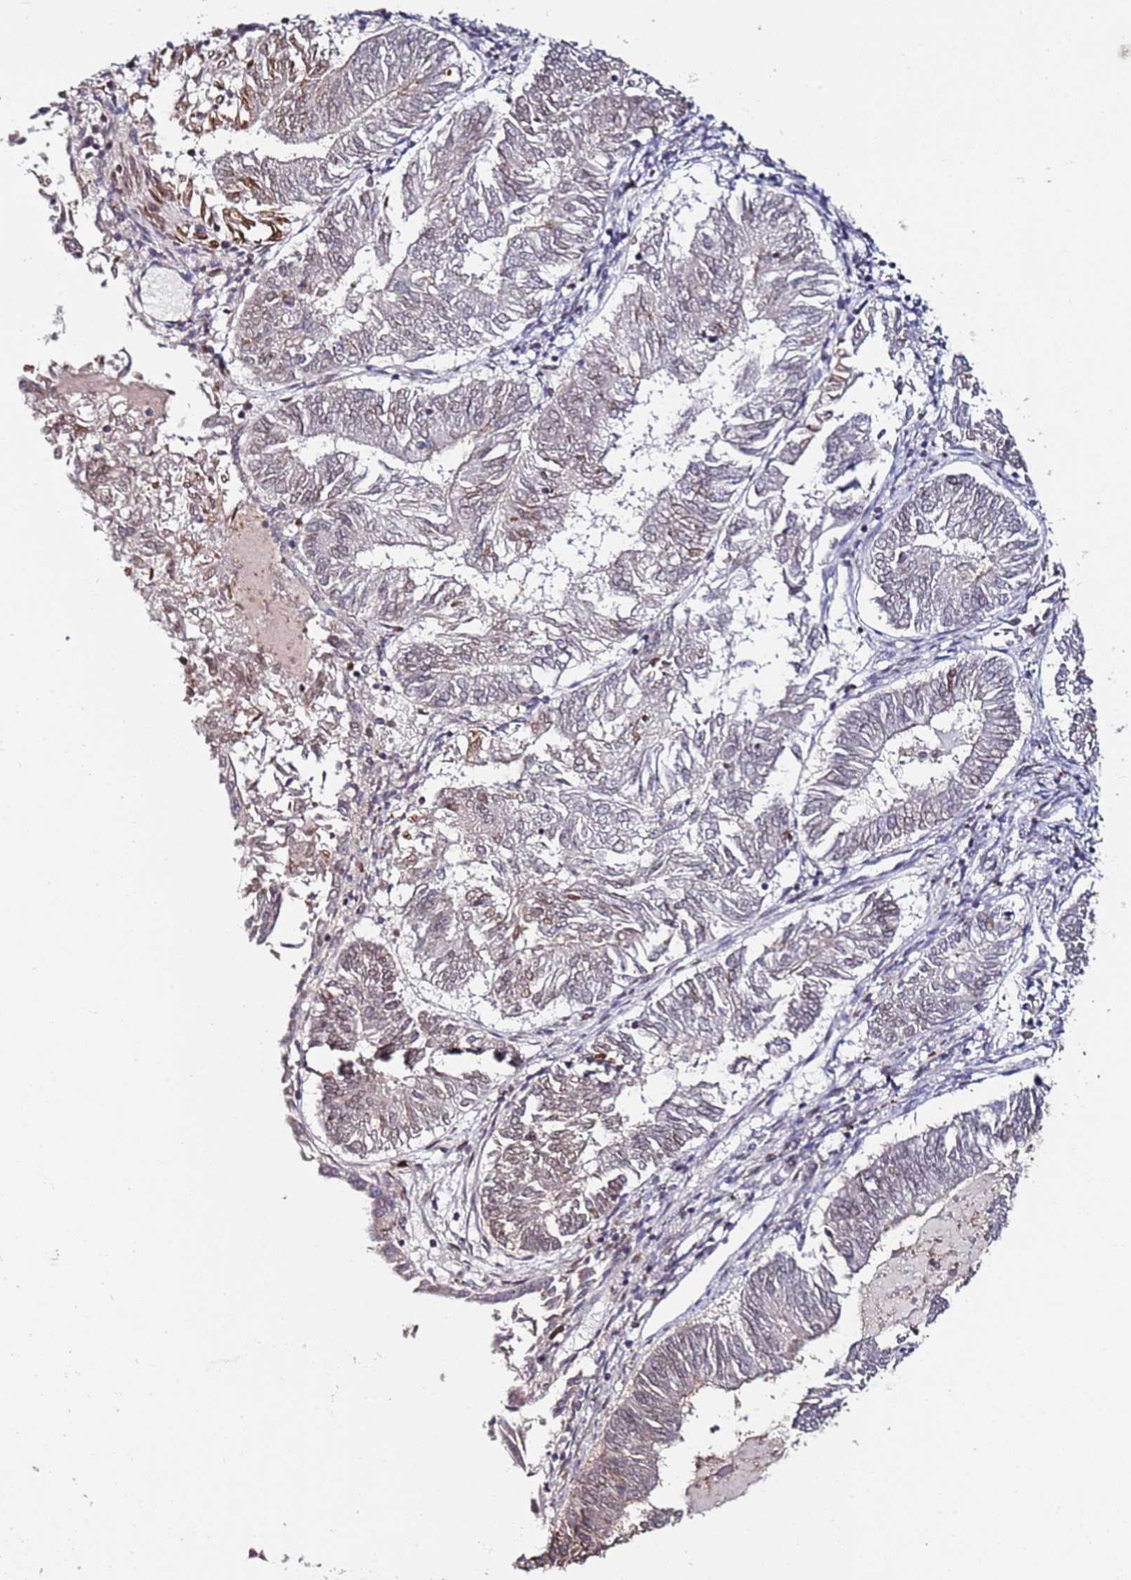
{"staining": {"intensity": "weak", "quantity": "<25%", "location": "nuclear"}, "tissue": "endometrial cancer", "cell_type": "Tumor cells", "image_type": "cancer", "snomed": [{"axis": "morphology", "description": "Adenocarcinoma, NOS"}, {"axis": "topography", "description": "Endometrium"}], "caption": "Histopathology image shows no significant protein positivity in tumor cells of adenocarcinoma (endometrial).", "gene": "DUSP28", "patient": {"sex": "female", "age": 58}}